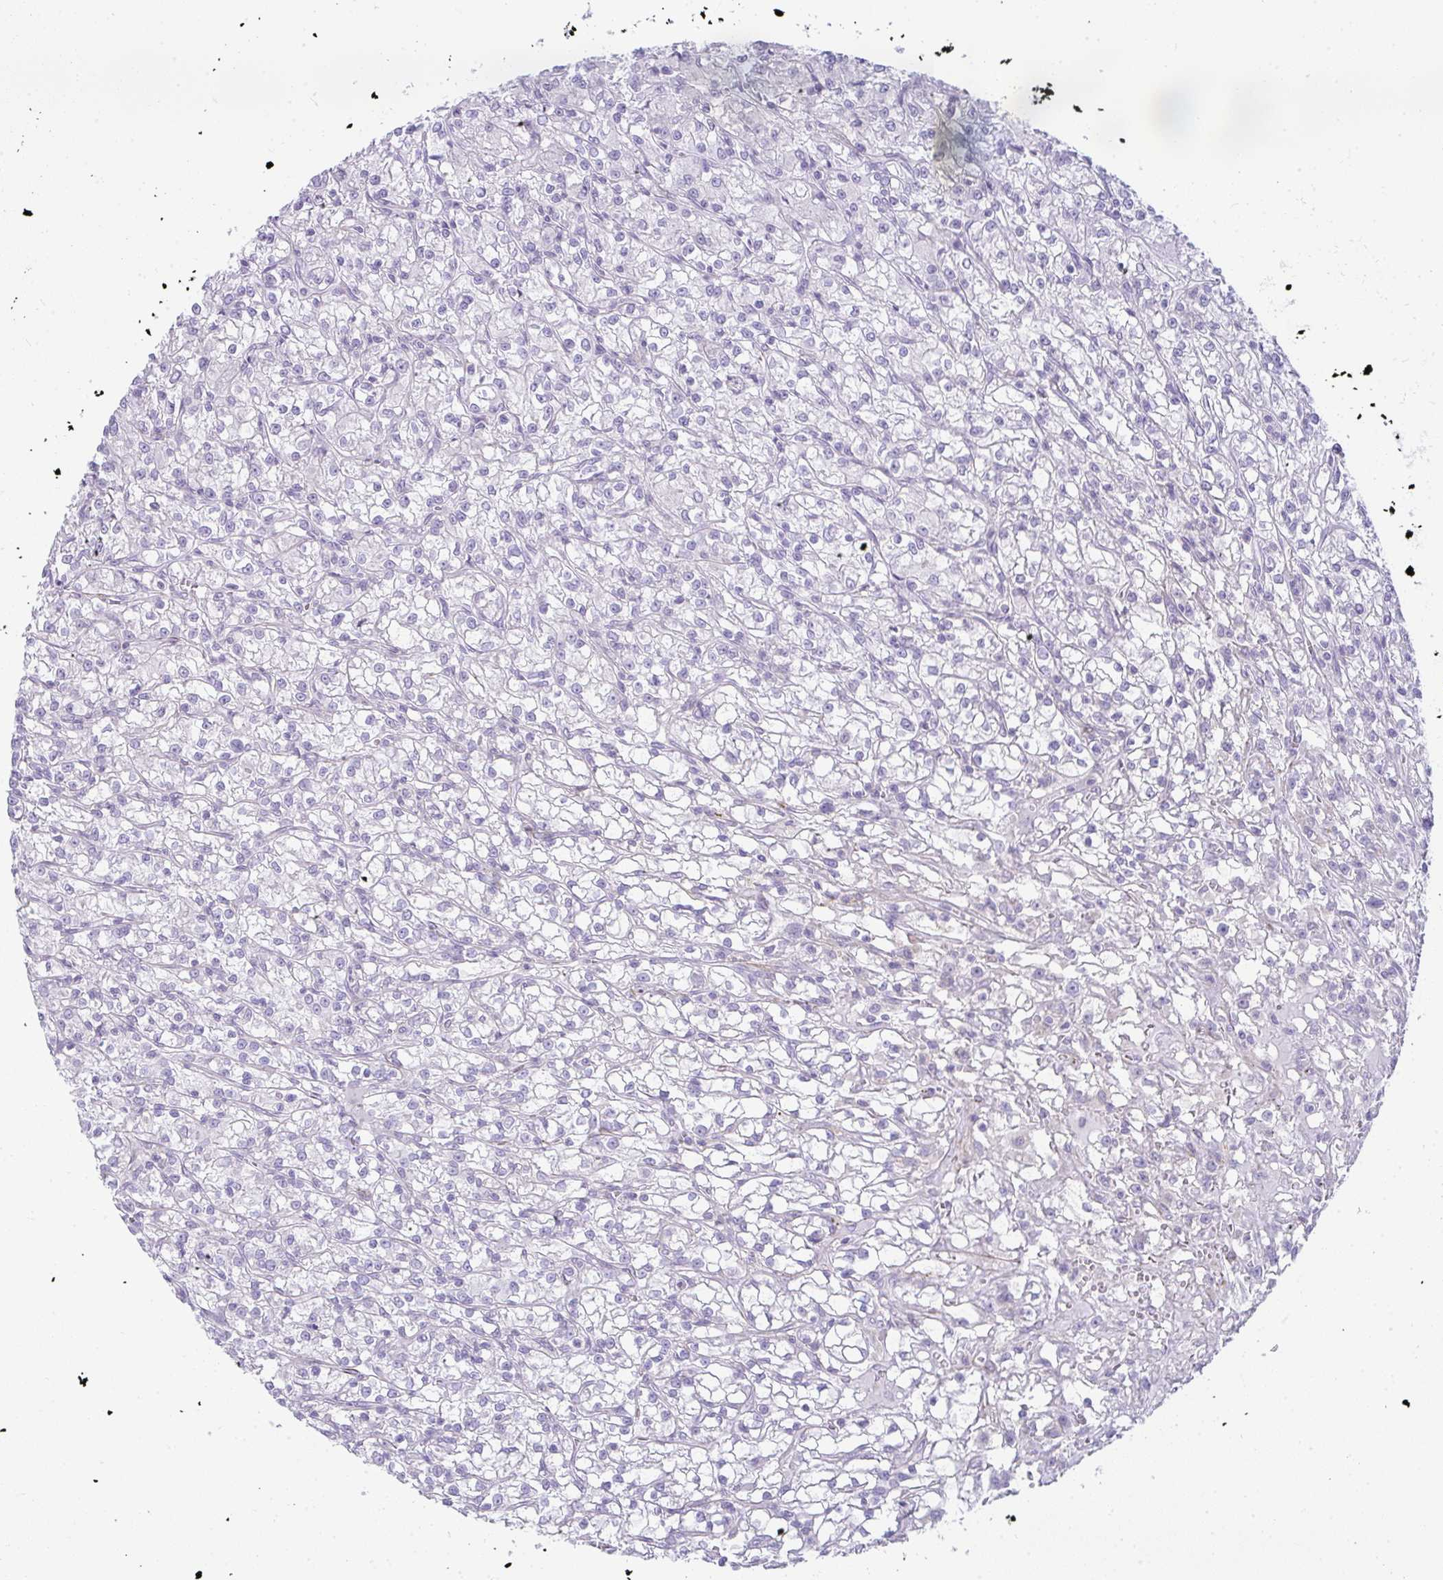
{"staining": {"intensity": "negative", "quantity": "none", "location": "none"}, "tissue": "renal cancer", "cell_type": "Tumor cells", "image_type": "cancer", "snomed": [{"axis": "morphology", "description": "Adenocarcinoma, NOS"}, {"axis": "topography", "description": "Kidney"}], "caption": "DAB immunohistochemical staining of adenocarcinoma (renal) reveals no significant positivity in tumor cells.", "gene": "CDRT15", "patient": {"sex": "female", "age": 59}}